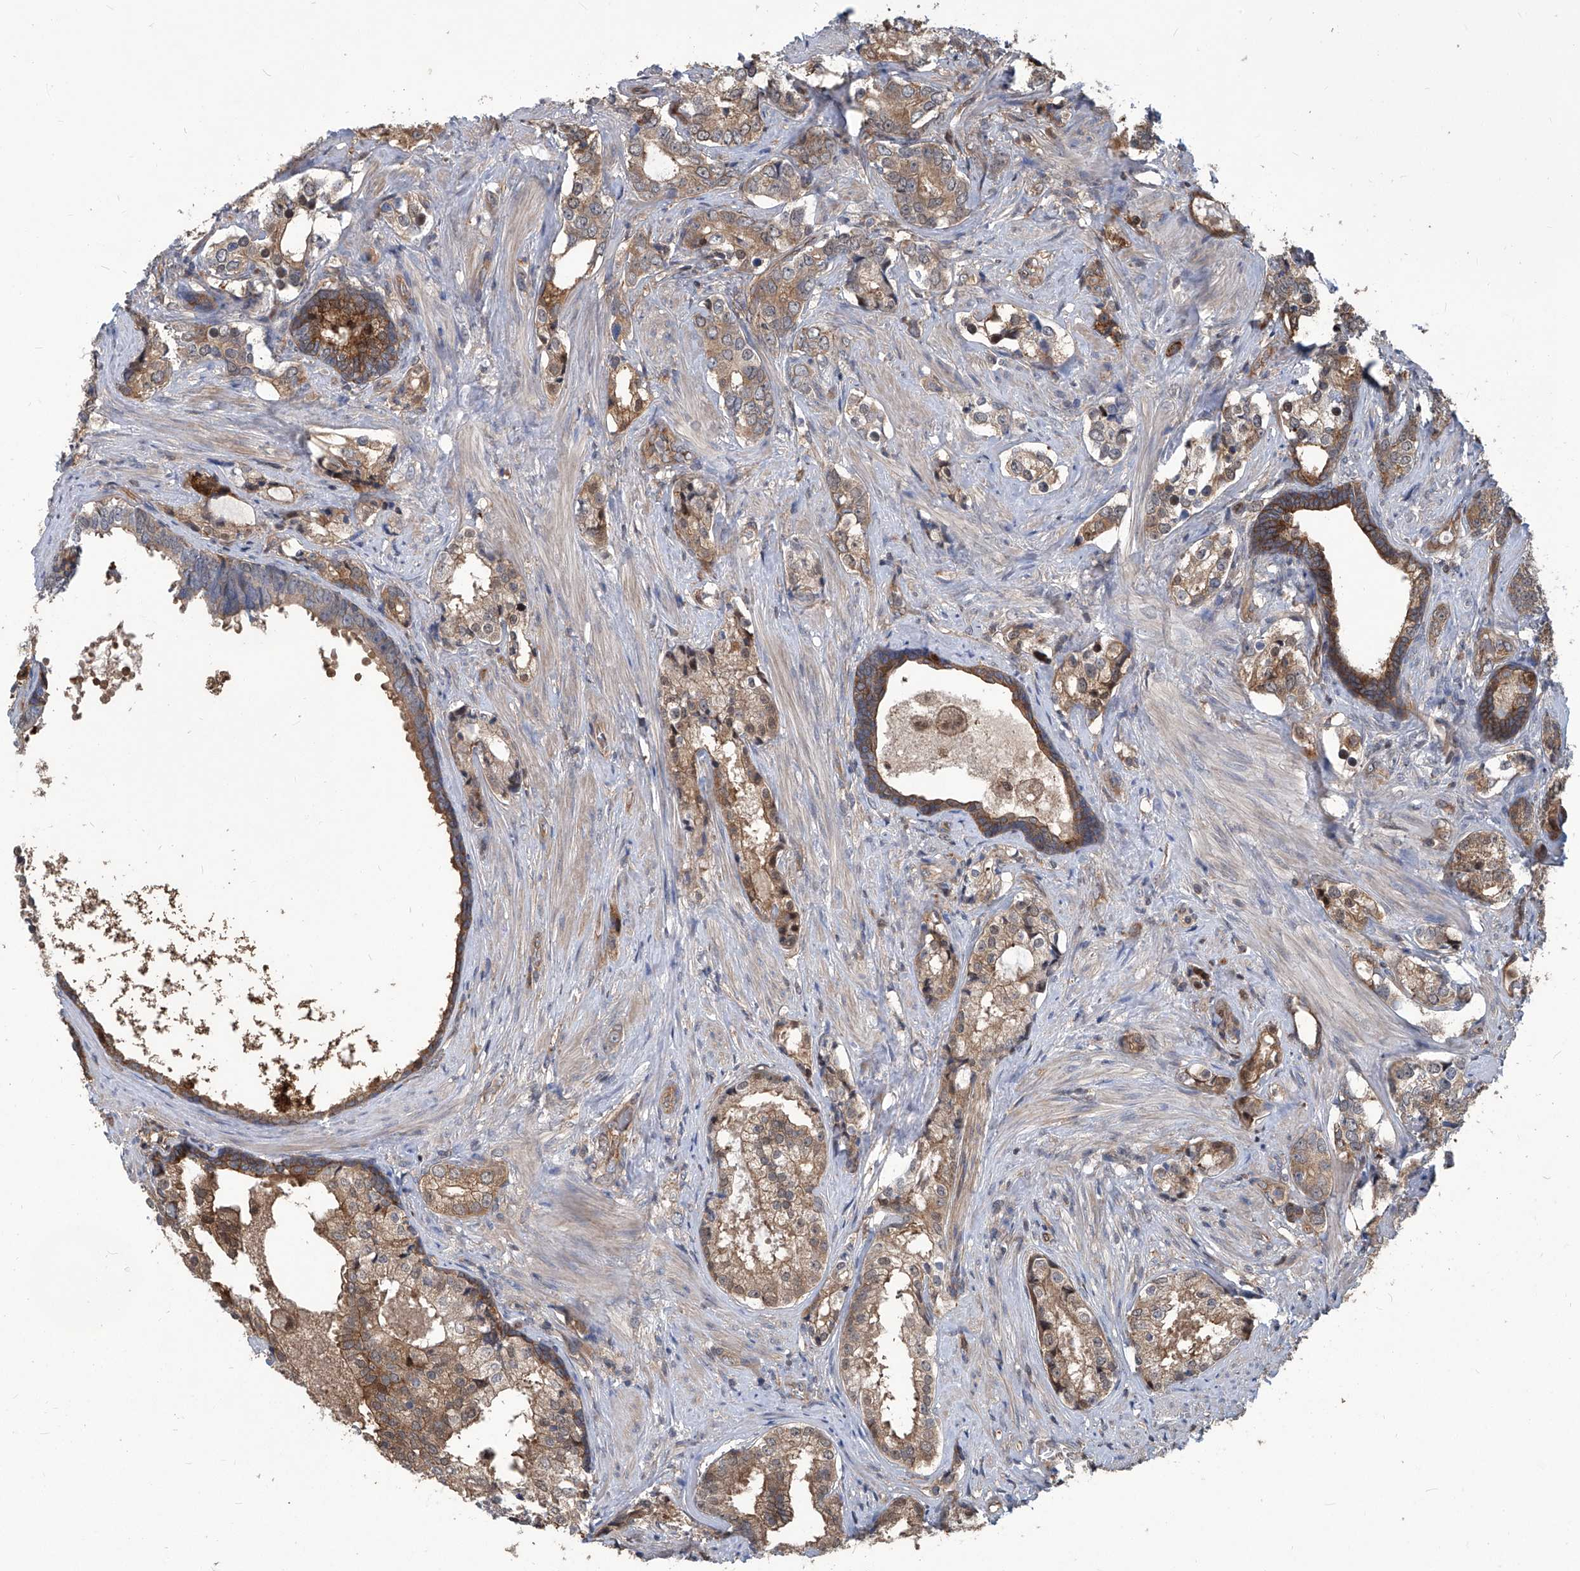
{"staining": {"intensity": "moderate", "quantity": ">75%", "location": "cytoplasmic/membranous"}, "tissue": "prostate cancer", "cell_type": "Tumor cells", "image_type": "cancer", "snomed": [{"axis": "morphology", "description": "Adenocarcinoma, High grade"}, {"axis": "topography", "description": "Prostate"}], "caption": "Immunohistochemical staining of human prostate adenocarcinoma (high-grade) shows medium levels of moderate cytoplasmic/membranous protein expression in approximately >75% of tumor cells.", "gene": "PSMB1", "patient": {"sex": "male", "age": 58}}